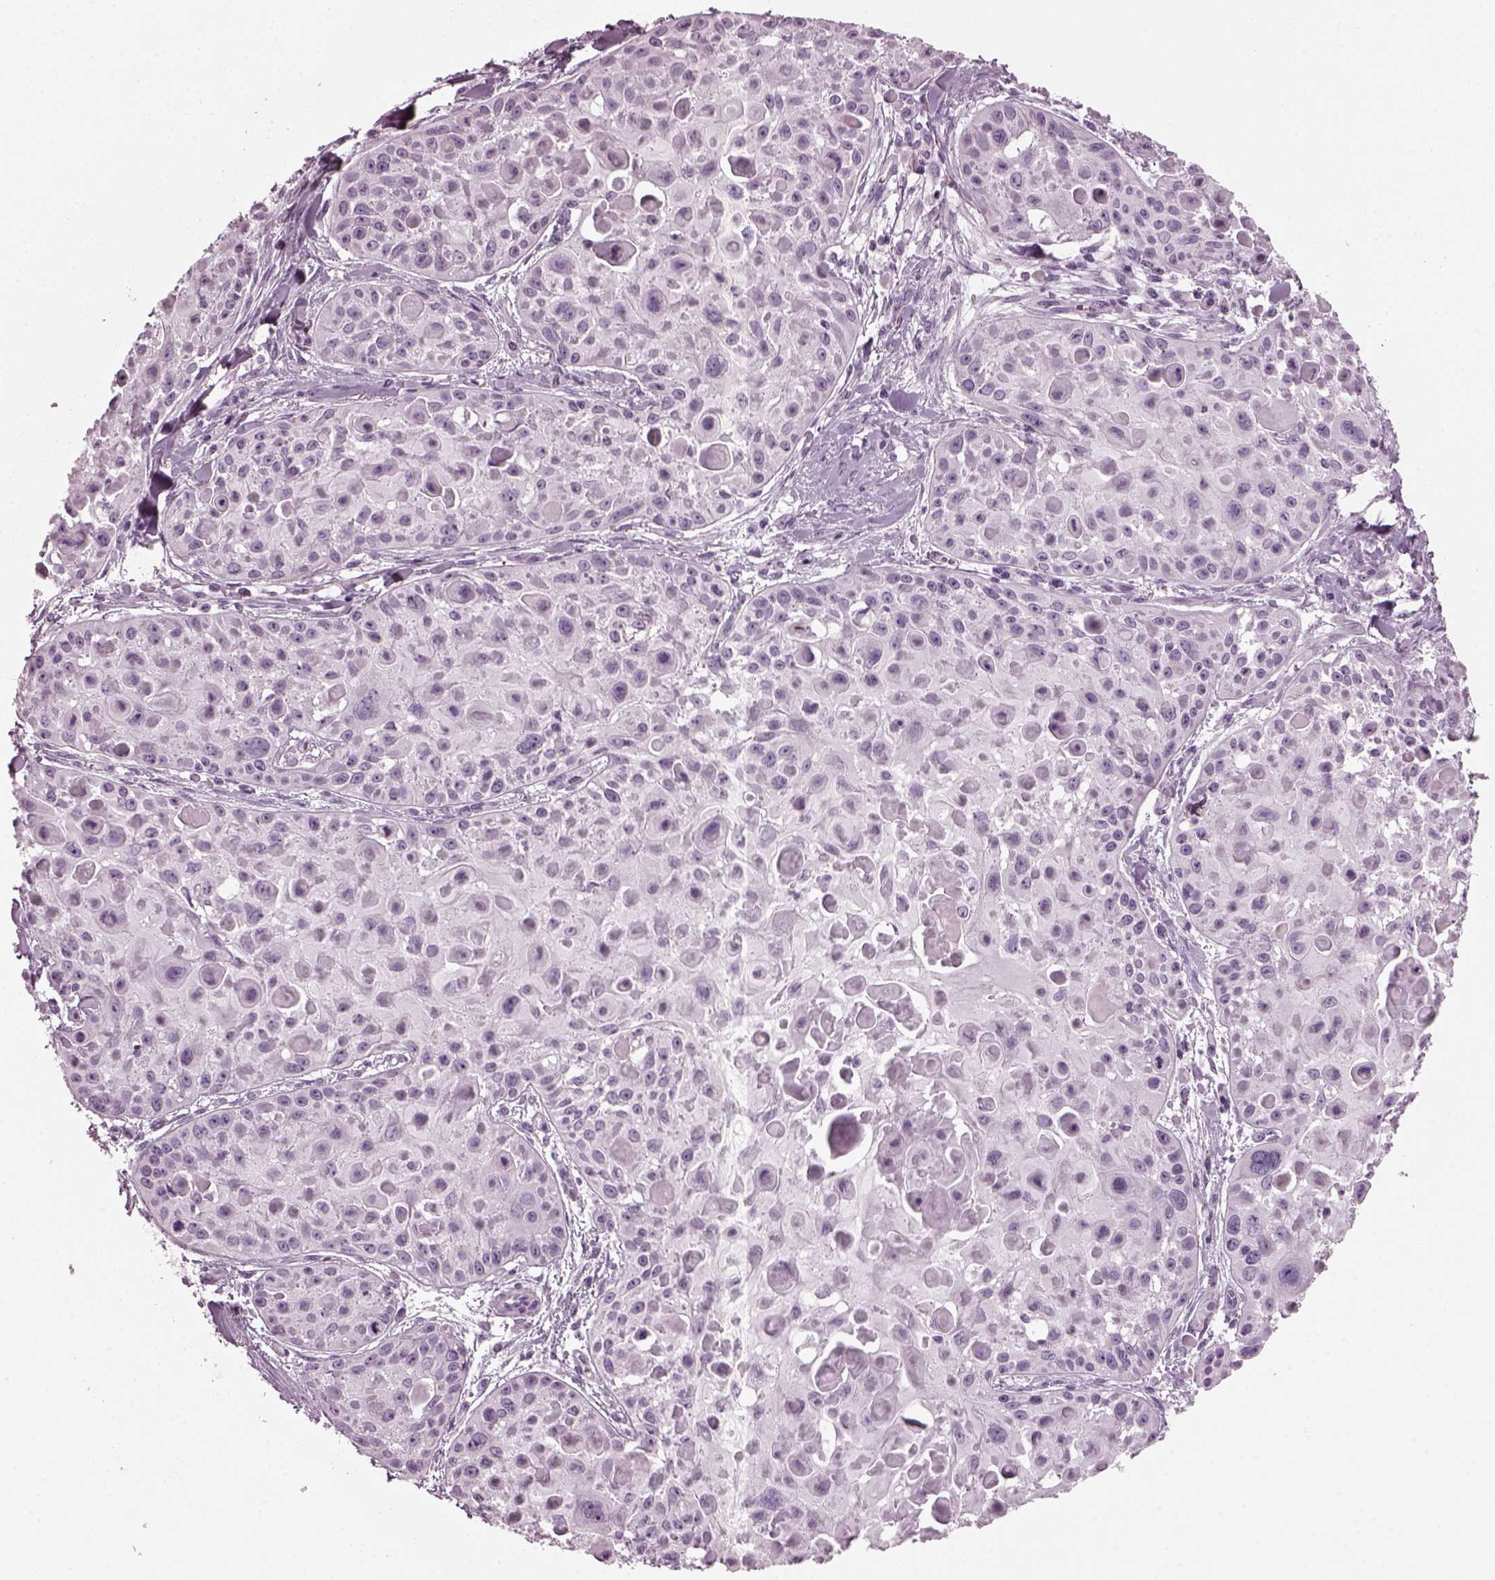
{"staining": {"intensity": "negative", "quantity": "none", "location": "none"}, "tissue": "skin cancer", "cell_type": "Tumor cells", "image_type": "cancer", "snomed": [{"axis": "morphology", "description": "Squamous cell carcinoma, NOS"}, {"axis": "topography", "description": "Skin"}, {"axis": "topography", "description": "Anal"}], "caption": "High magnification brightfield microscopy of skin squamous cell carcinoma stained with DAB (brown) and counterstained with hematoxylin (blue): tumor cells show no significant expression.", "gene": "DPYSL5", "patient": {"sex": "female", "age": 75}}